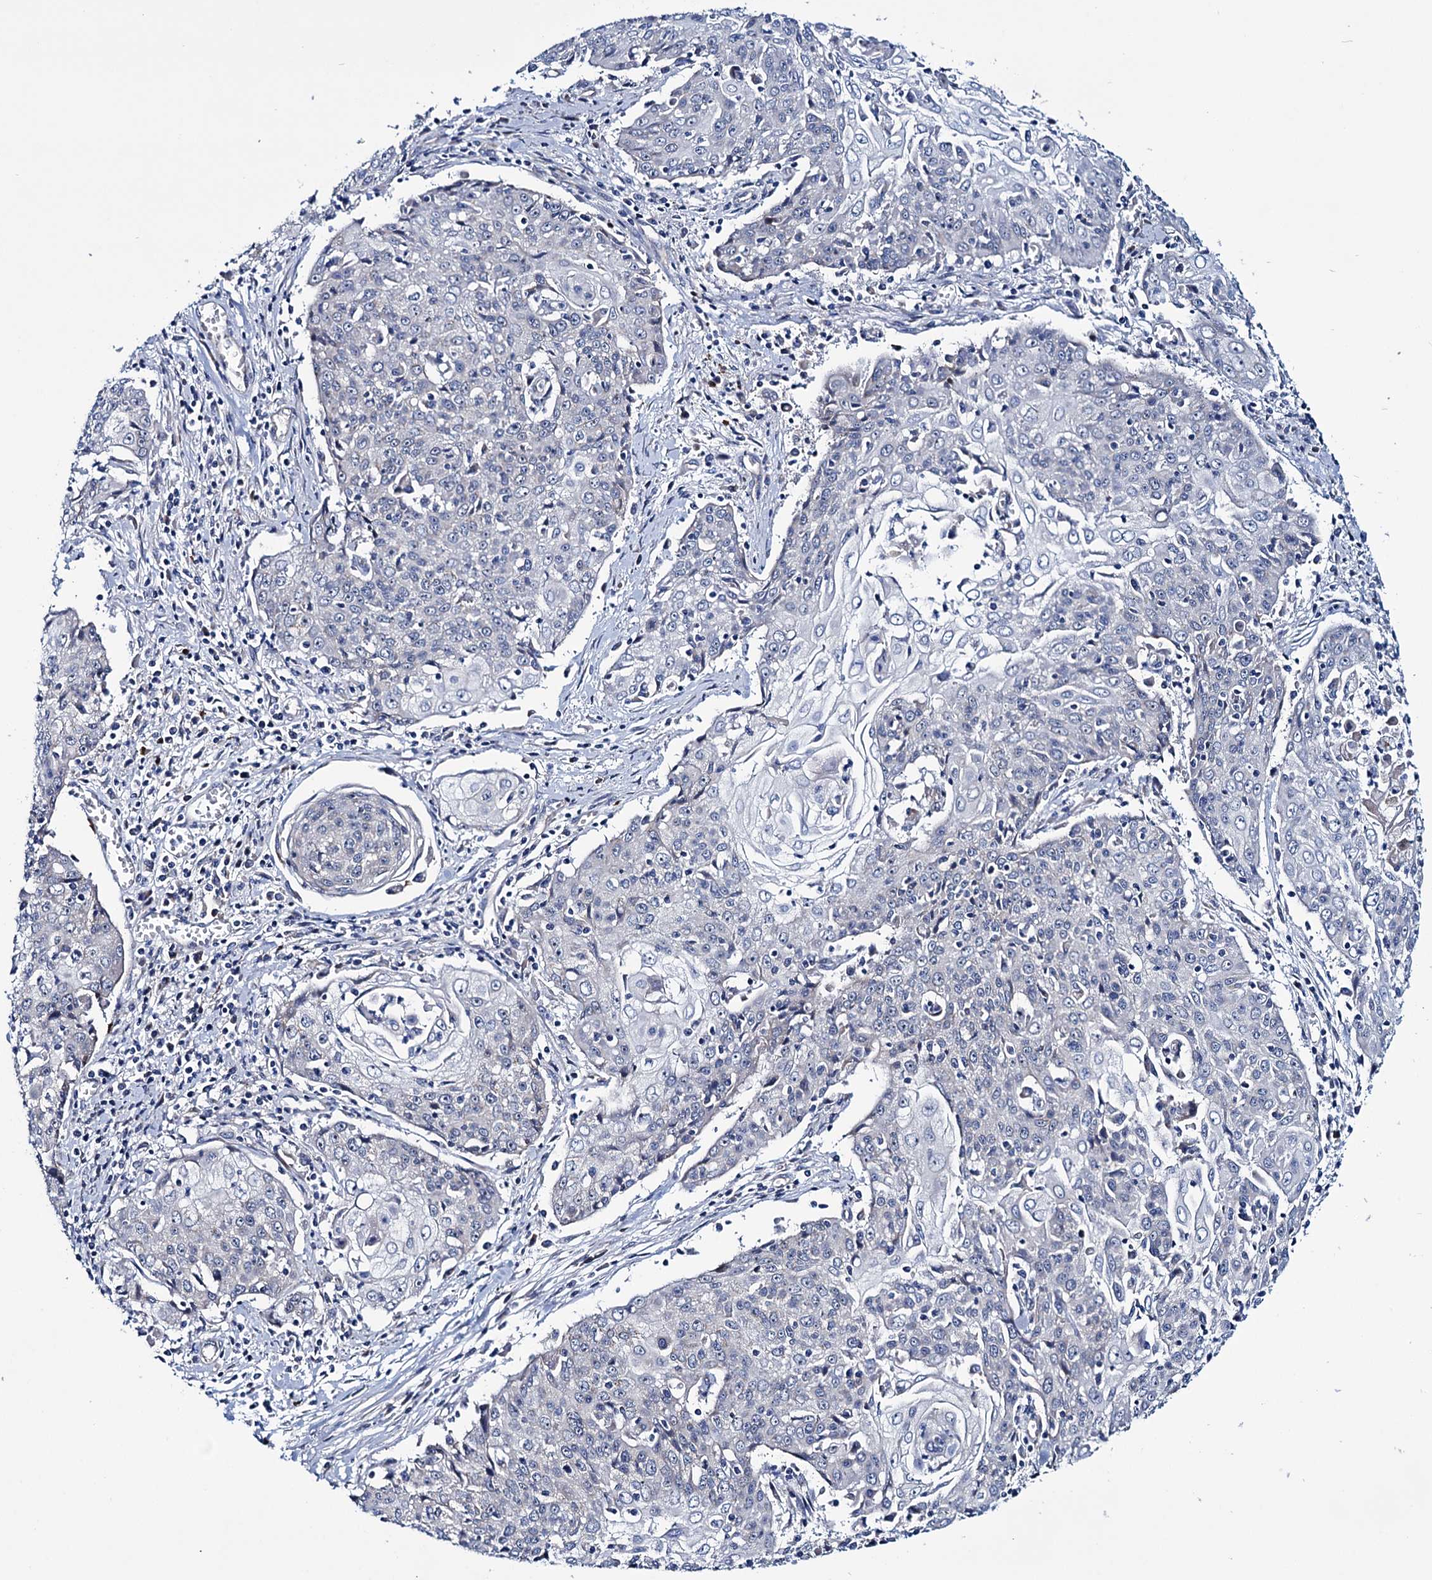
{"staining": {"intensity": "negative", "quantity": "none", "location": "none"}, "tissue": "cervical cancer", "cell_type": "Tumor cells", "image_type": "cancer", "snomed": [{"axis": "morphology", "description": "Squamous cell carcinoma, NOS"}, {"axis": "topography", "description": "Cervix"}], "caption": "Immunohistochemical staining of squamous cell carcinoma (cervical) exhibits no significant positivity in tumor cells.", "gene": "EYA4", "patient": {"sex": "female", "age": 48}}